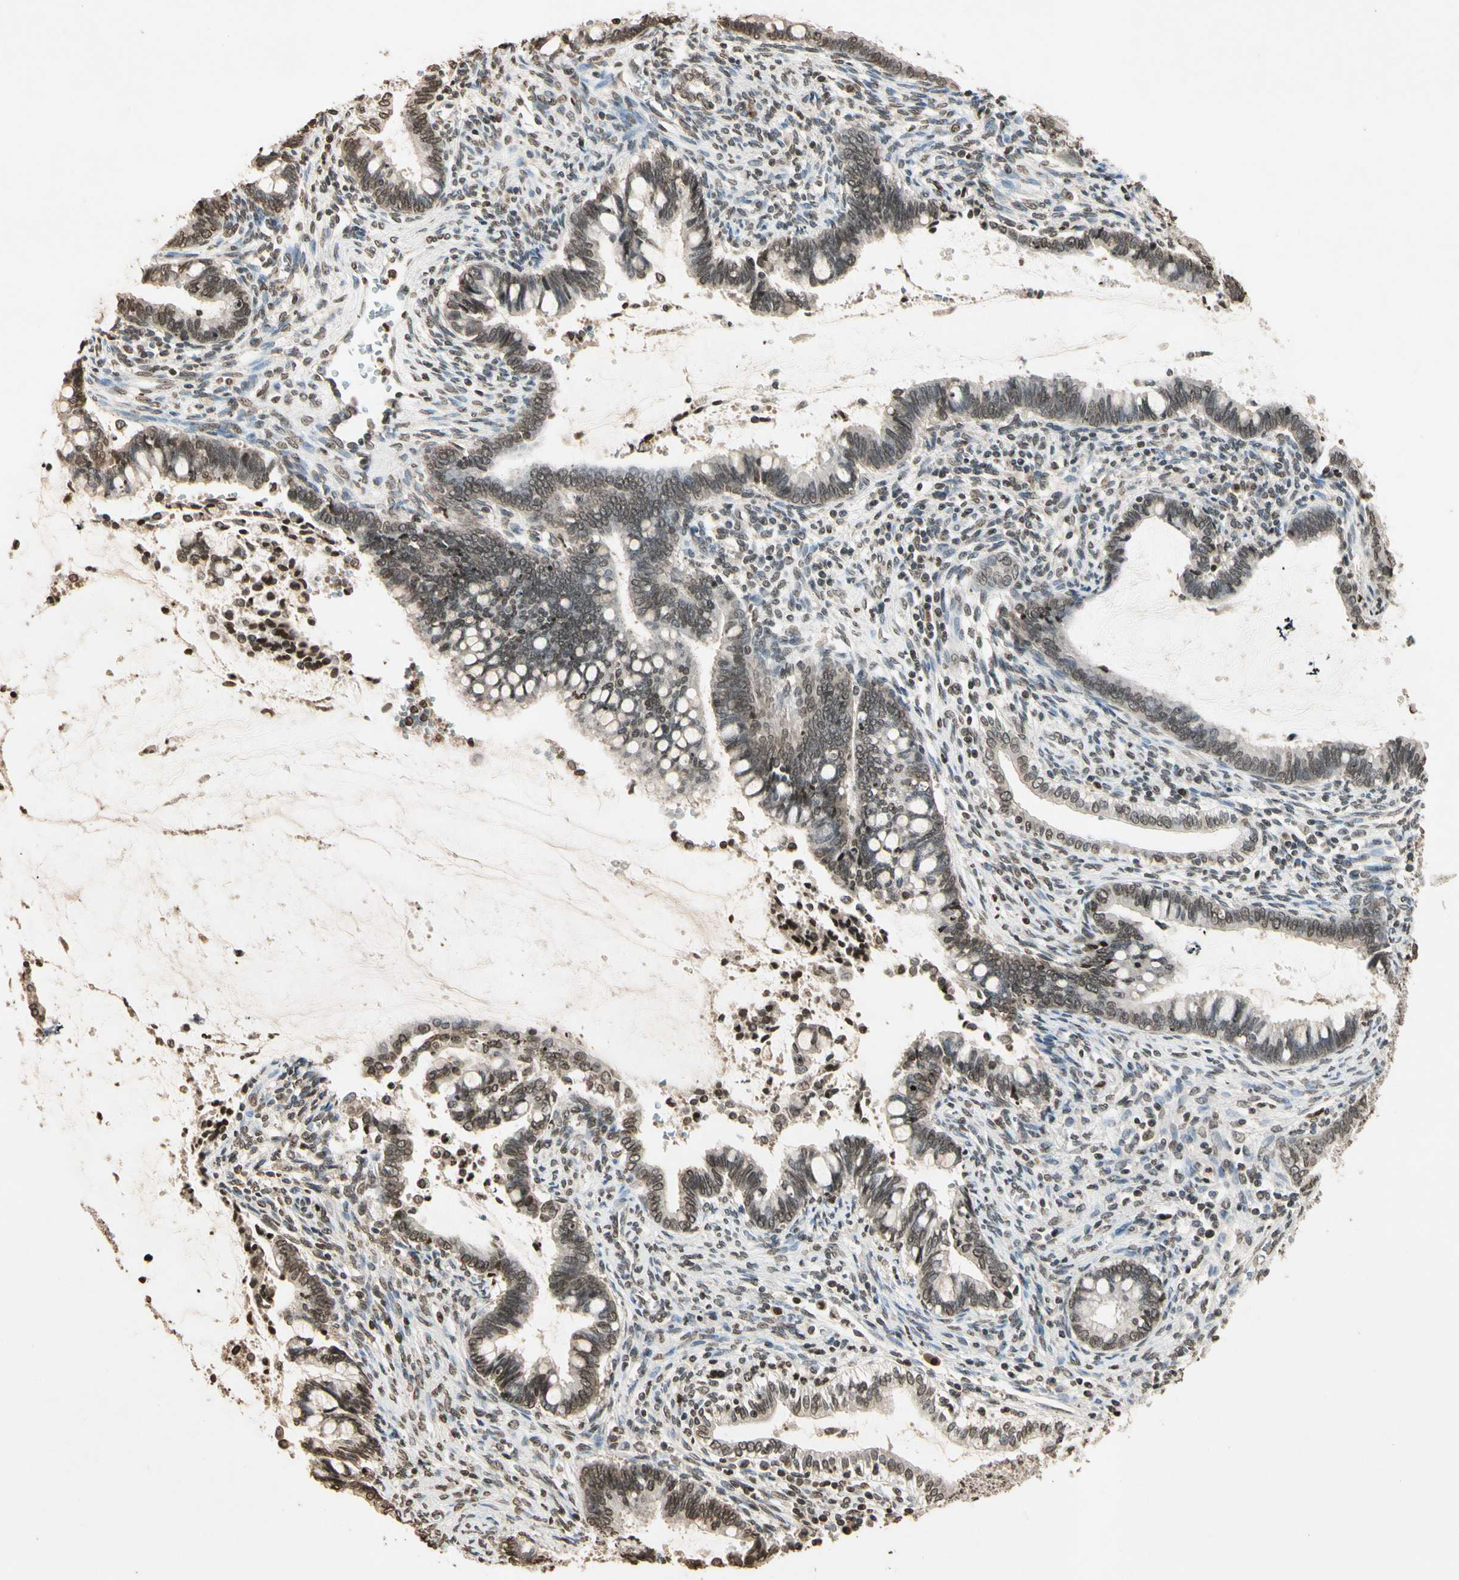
{"staining": {"intensity": "weak", "quantity": "<25%", "location": "cytoplasmic/membranous,nuclear"}, "tissue": "cervical cancer", "cell_type": "Tumor cells", "image_type": "cancer", "snomed": [{"axis": "morphology", "description": "Adenocarcinoma, NOS"}, {"axis": "topography", "description": "Cervix"}], "caption": "Micrograph shows no significant protein staining in tumor cells of cervical cancer (adenocarcinoma).", "gene": "TOP1", "patient": {"sex": "female", "age": 44}}